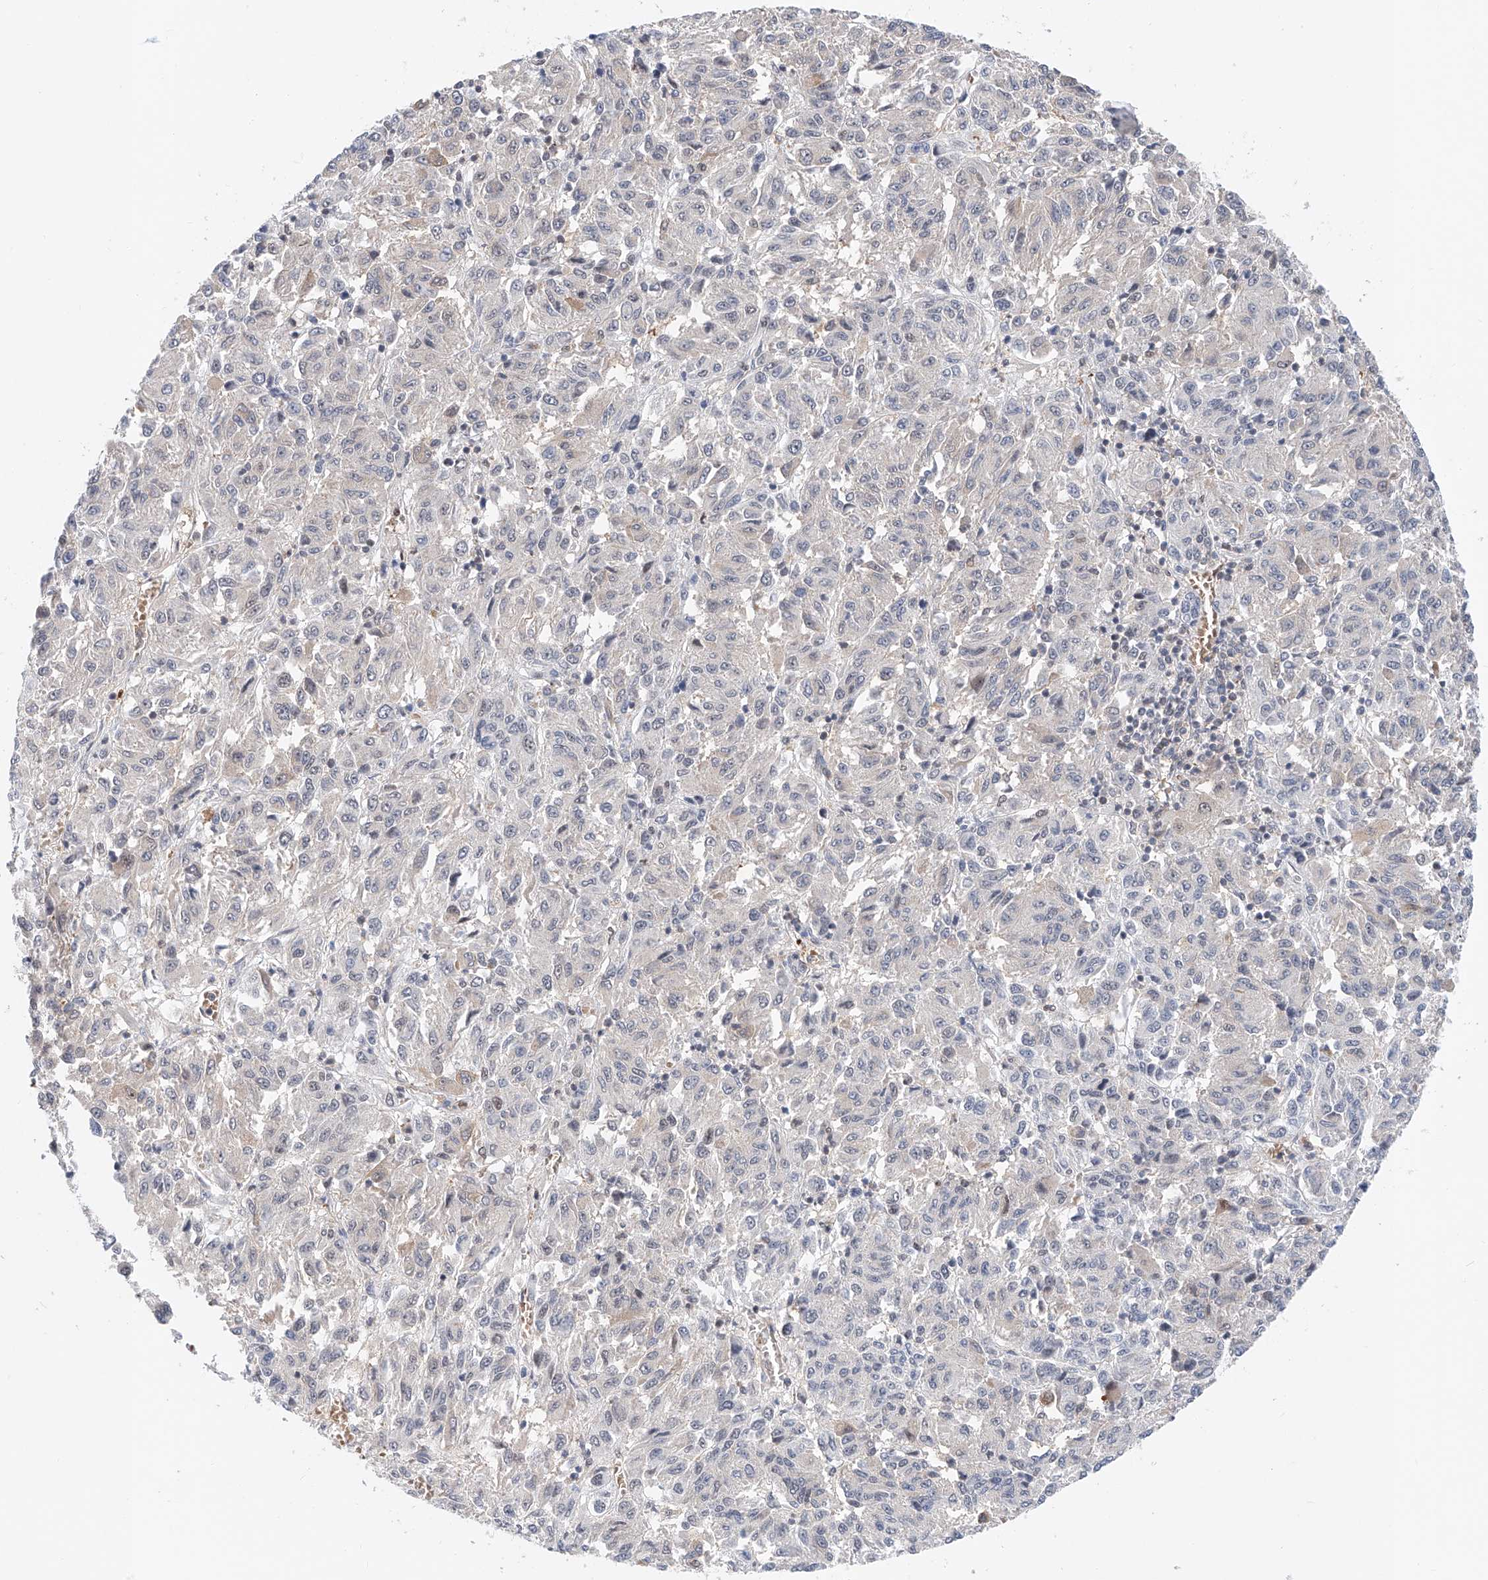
{"staining": {"intensity": "negative", "quantity": "none", "location": "none"}, "tissue": "melanoma", "cell_type": "Tumor cells", "image_type": "cancer", "snomed": [{"axis": "morphology", "description": "Malignant melanoma, Metastatic site"}, {"axis": "topography", "description": "Lung"}], "caption": "IHC of human melanoma demonstrates no positivity in tumor cells.", "gene": "SNRNP200", "patient": {"sex": "male", "age": 64}}